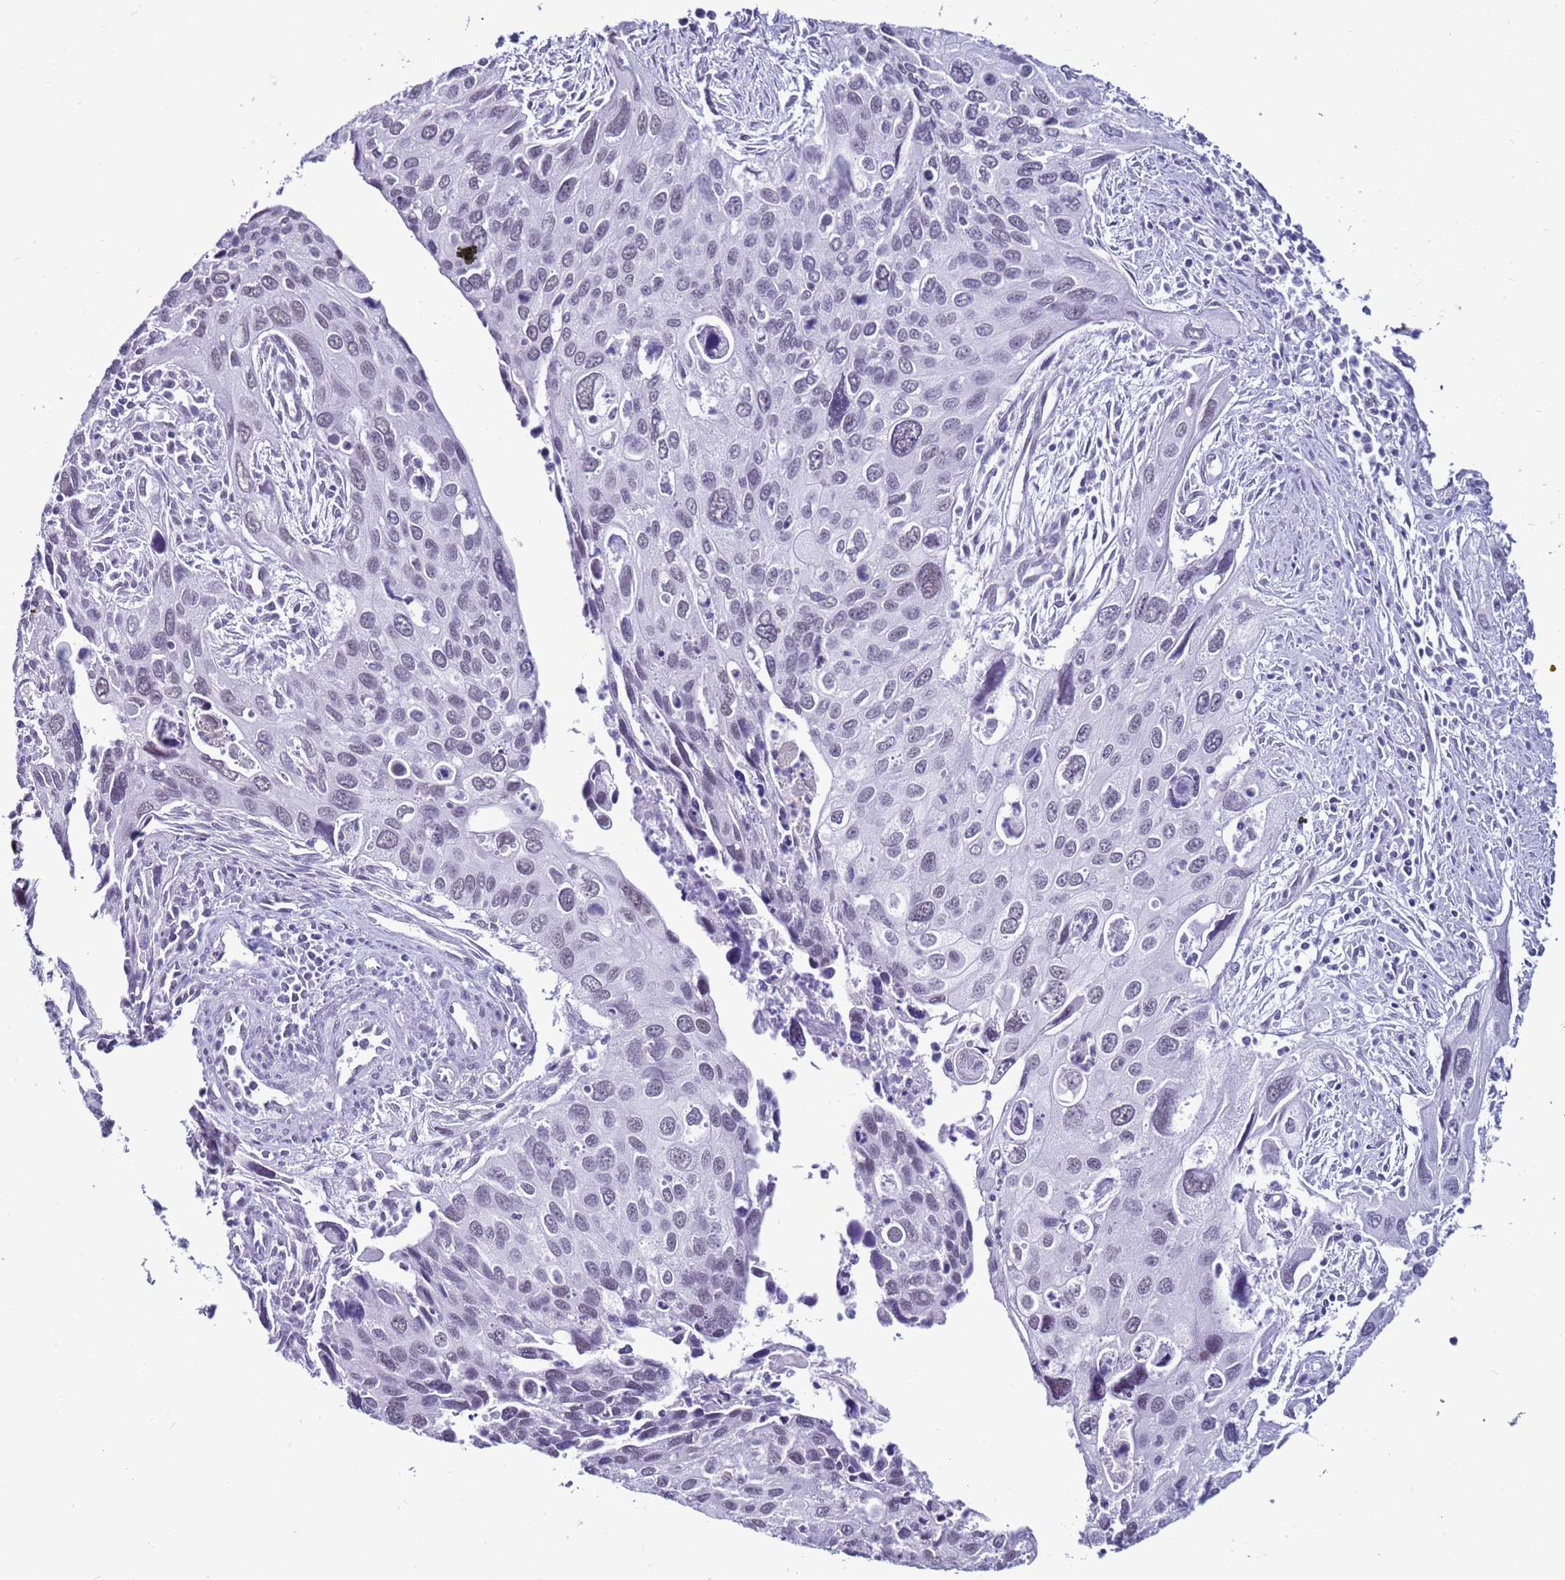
{"staining": {"intensity": "negative", "quantity": "none", "location": "none"}, "tissue": "cervical cancer", "cell_type": "Tumor cells", "image_type": "cancer", "snomed": [{"axis": "morphology", "description": "Squamous cell carcinoma, NOS"}, {"axis": "topography", "description": "Cervix"}], "caption": "A high-resolution photomicrograph shows immunohistochemistry staining of squamous cell carcinoma (cervical), which shows no significant expression in tumor cells.", "gene": "DHX15", "patient": {"sex": "female", "age": 55}}